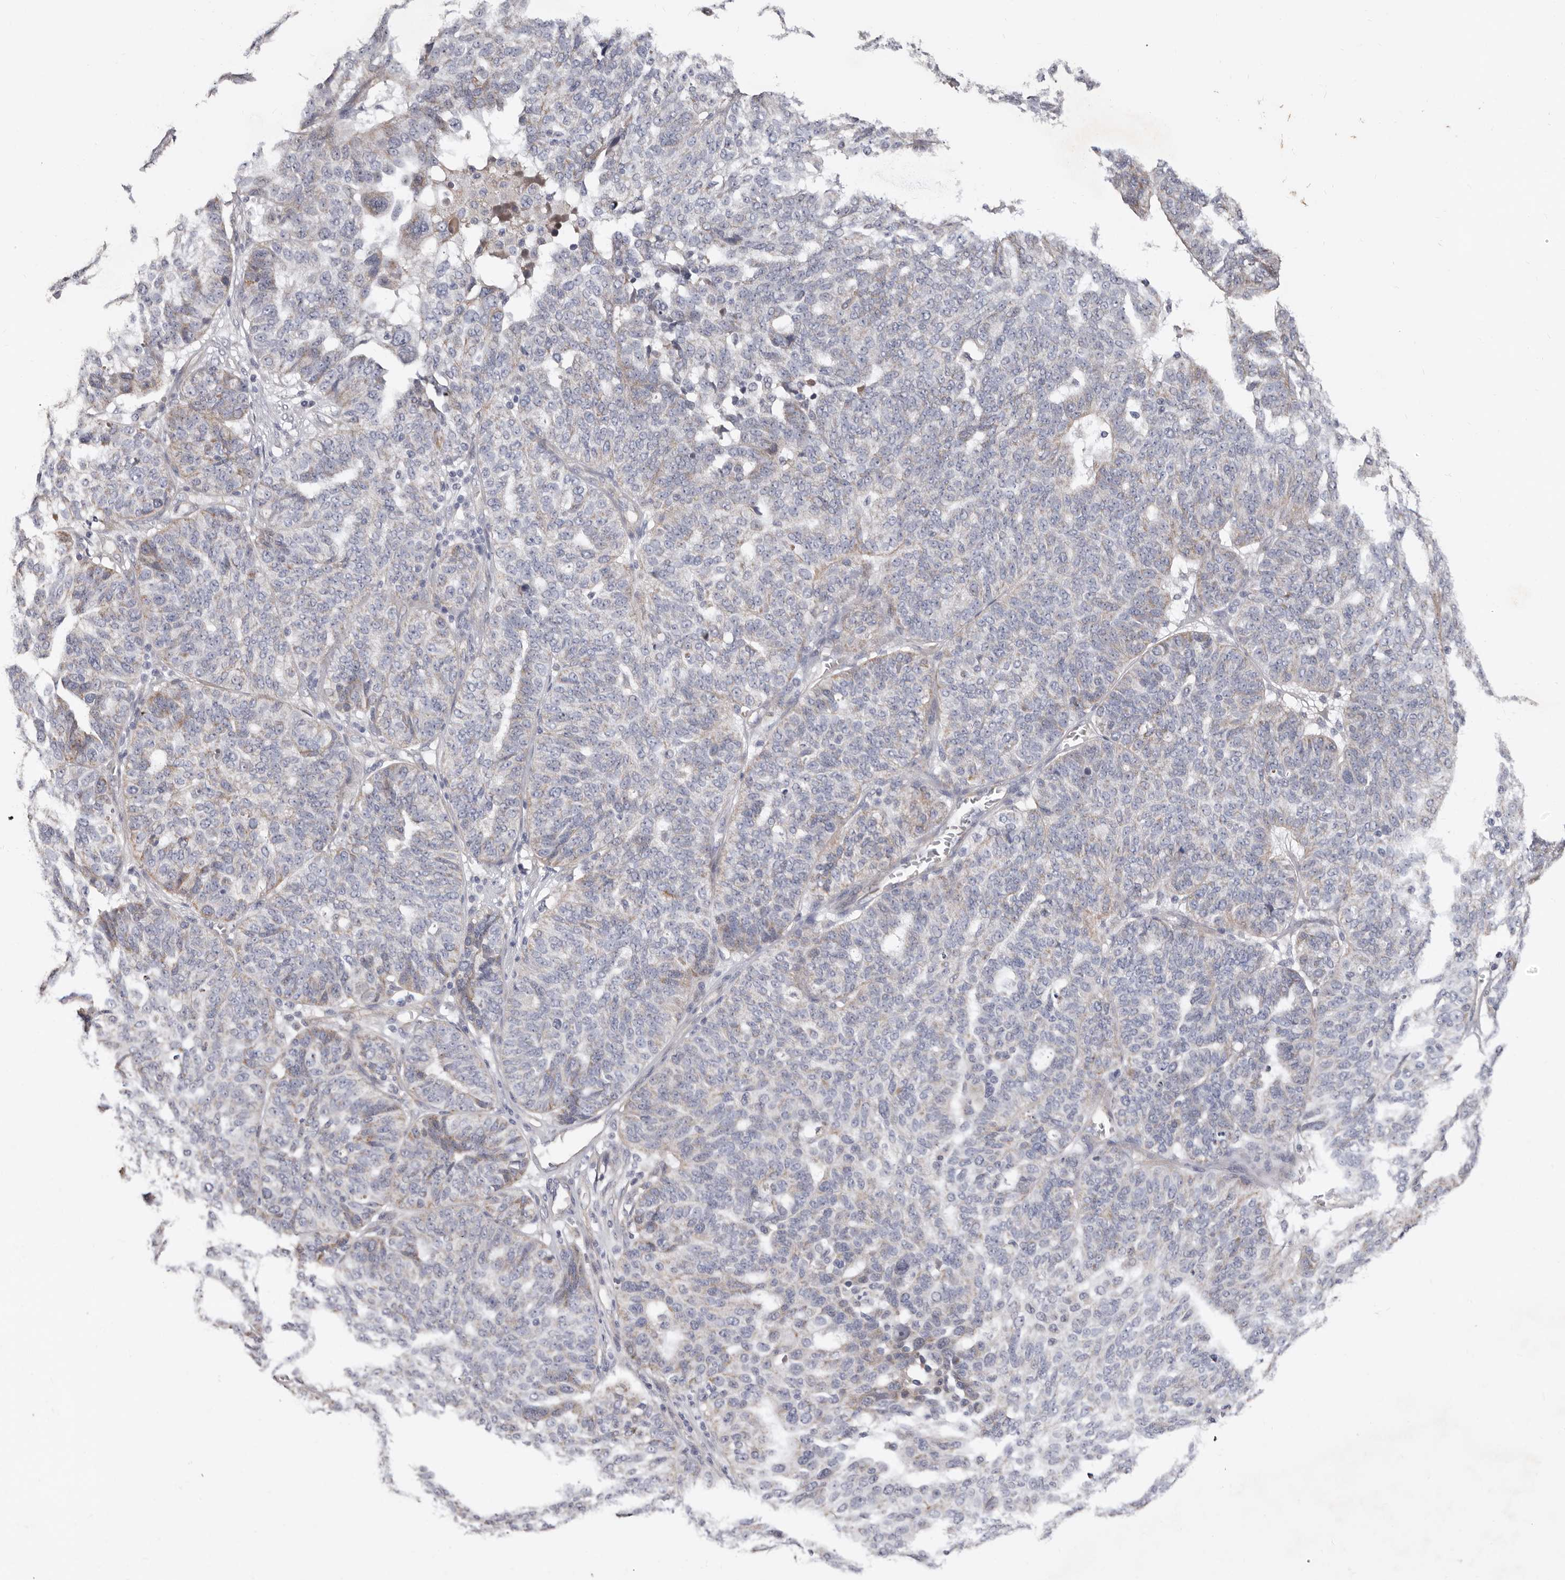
{"staining": {"intensity": "weak", "quantity": "<25%", "location": "cytoplasmic/membranous"}, "tissue": "ovarian cancer", "cell_type": "Tumor cells", "image_type": "cancer", "snomed": [{"axis": "morphology", "description": "Cystadenocarcinoma, serous, NOS"}, {"axis": "topography", "description": "Ovary"}], "caption": "Immunohistochemical staining of ovarian cancer (serous cystadenocarcinoma) exhibits no significant staining in tumor cells.", "gene": "SPTA1", "patient": {"sex": "female", "age": 59}}